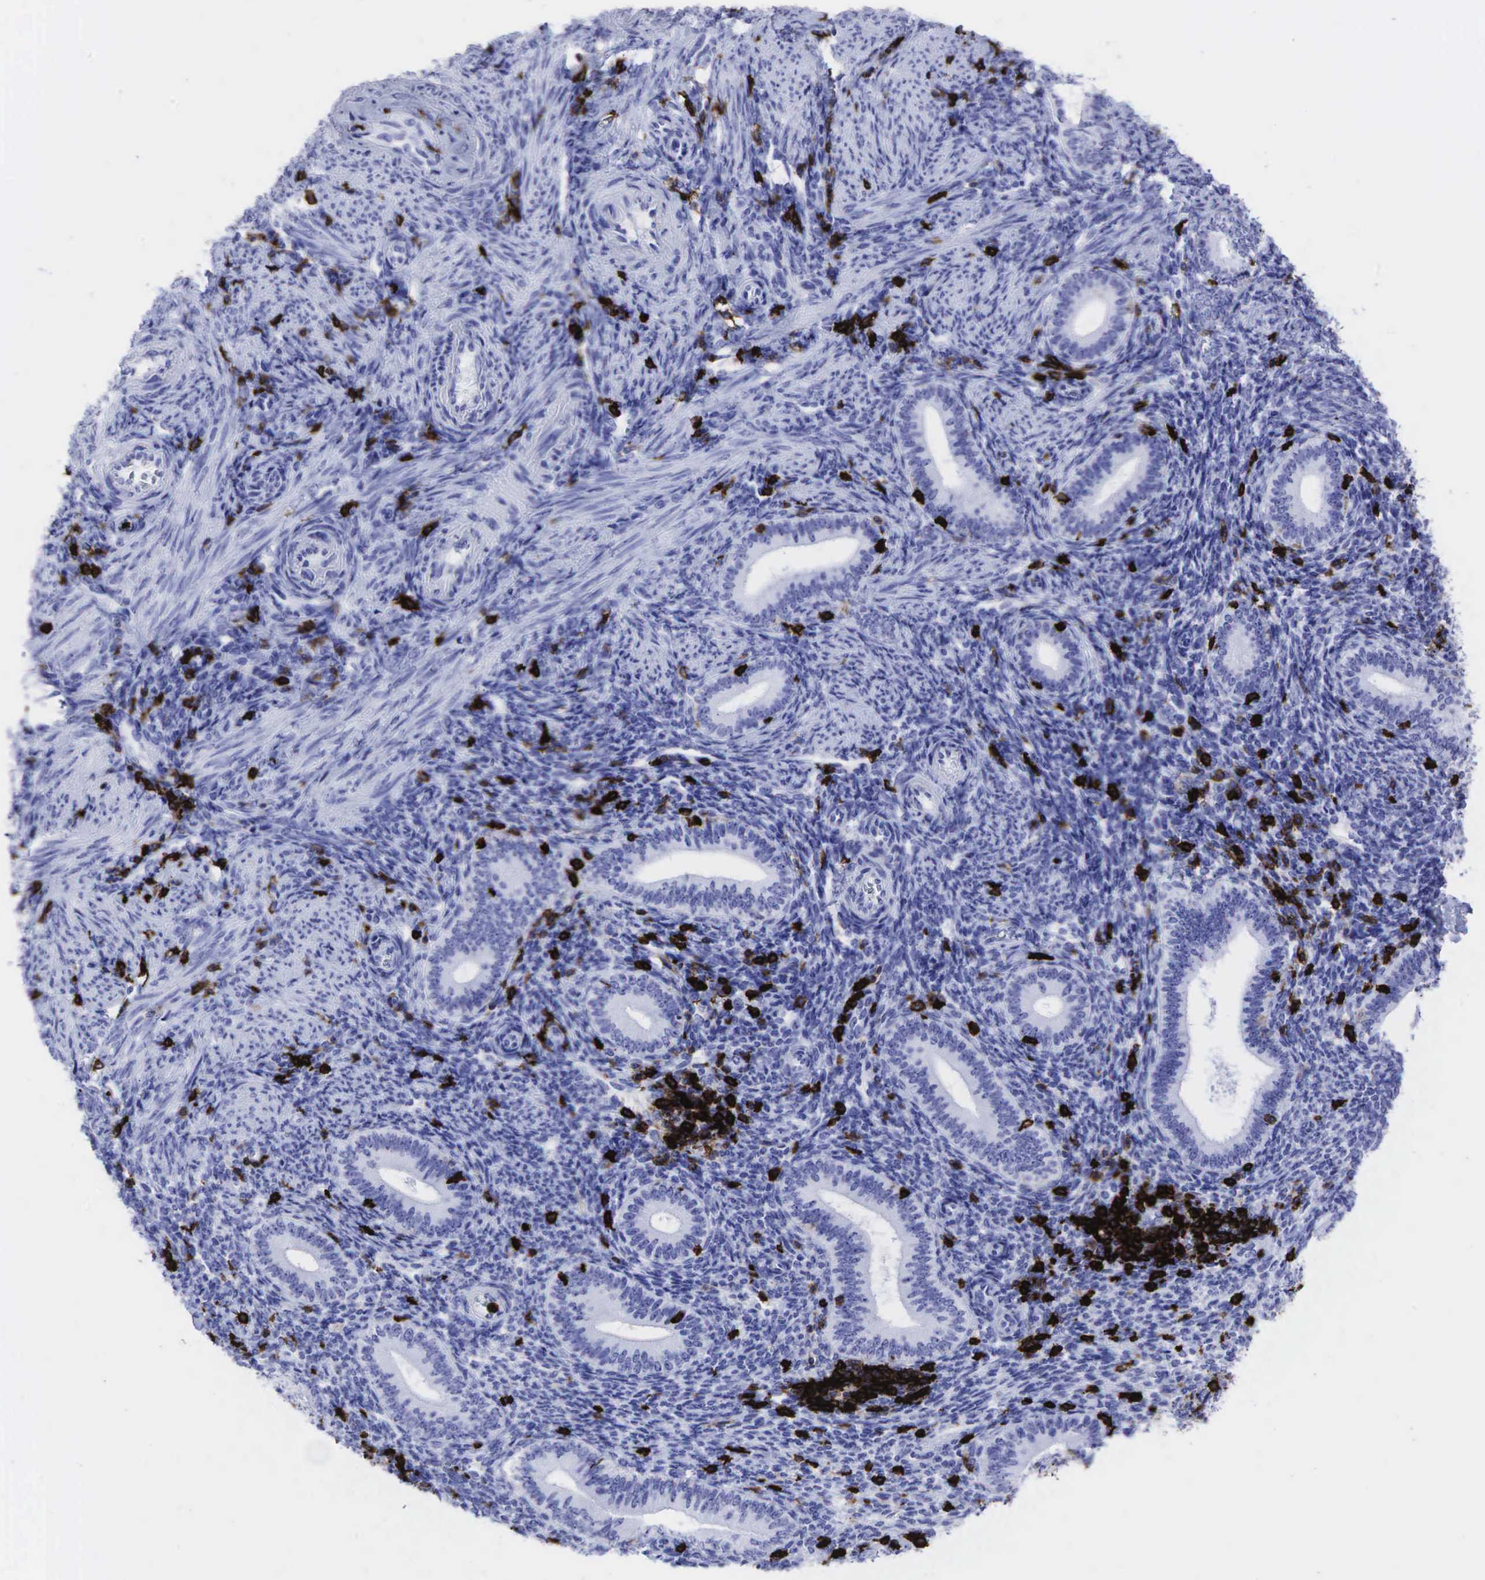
{"staining": {"intensity": "negative", "quantity": "none", "location": "none"}, "tissue": "endometrium", "cell_type": "Cells in endometrial stroma", "image_type": "normal", "snomed": [{"axis": "morphology", "description": "Normal tissue, NOS"}, {"axis": "topography", "description": "Endometrium"}], "caption": "Immunohistochemistry micrograph of unremarkable endometrium: endometrium stained with DAB reveals no significant protein positivity in cells in endometrial stroma. (IHC, brightfield microscopy, high magnification).", "gene": "PTPRC", "patient": {"sex": "female", "age": 35}}